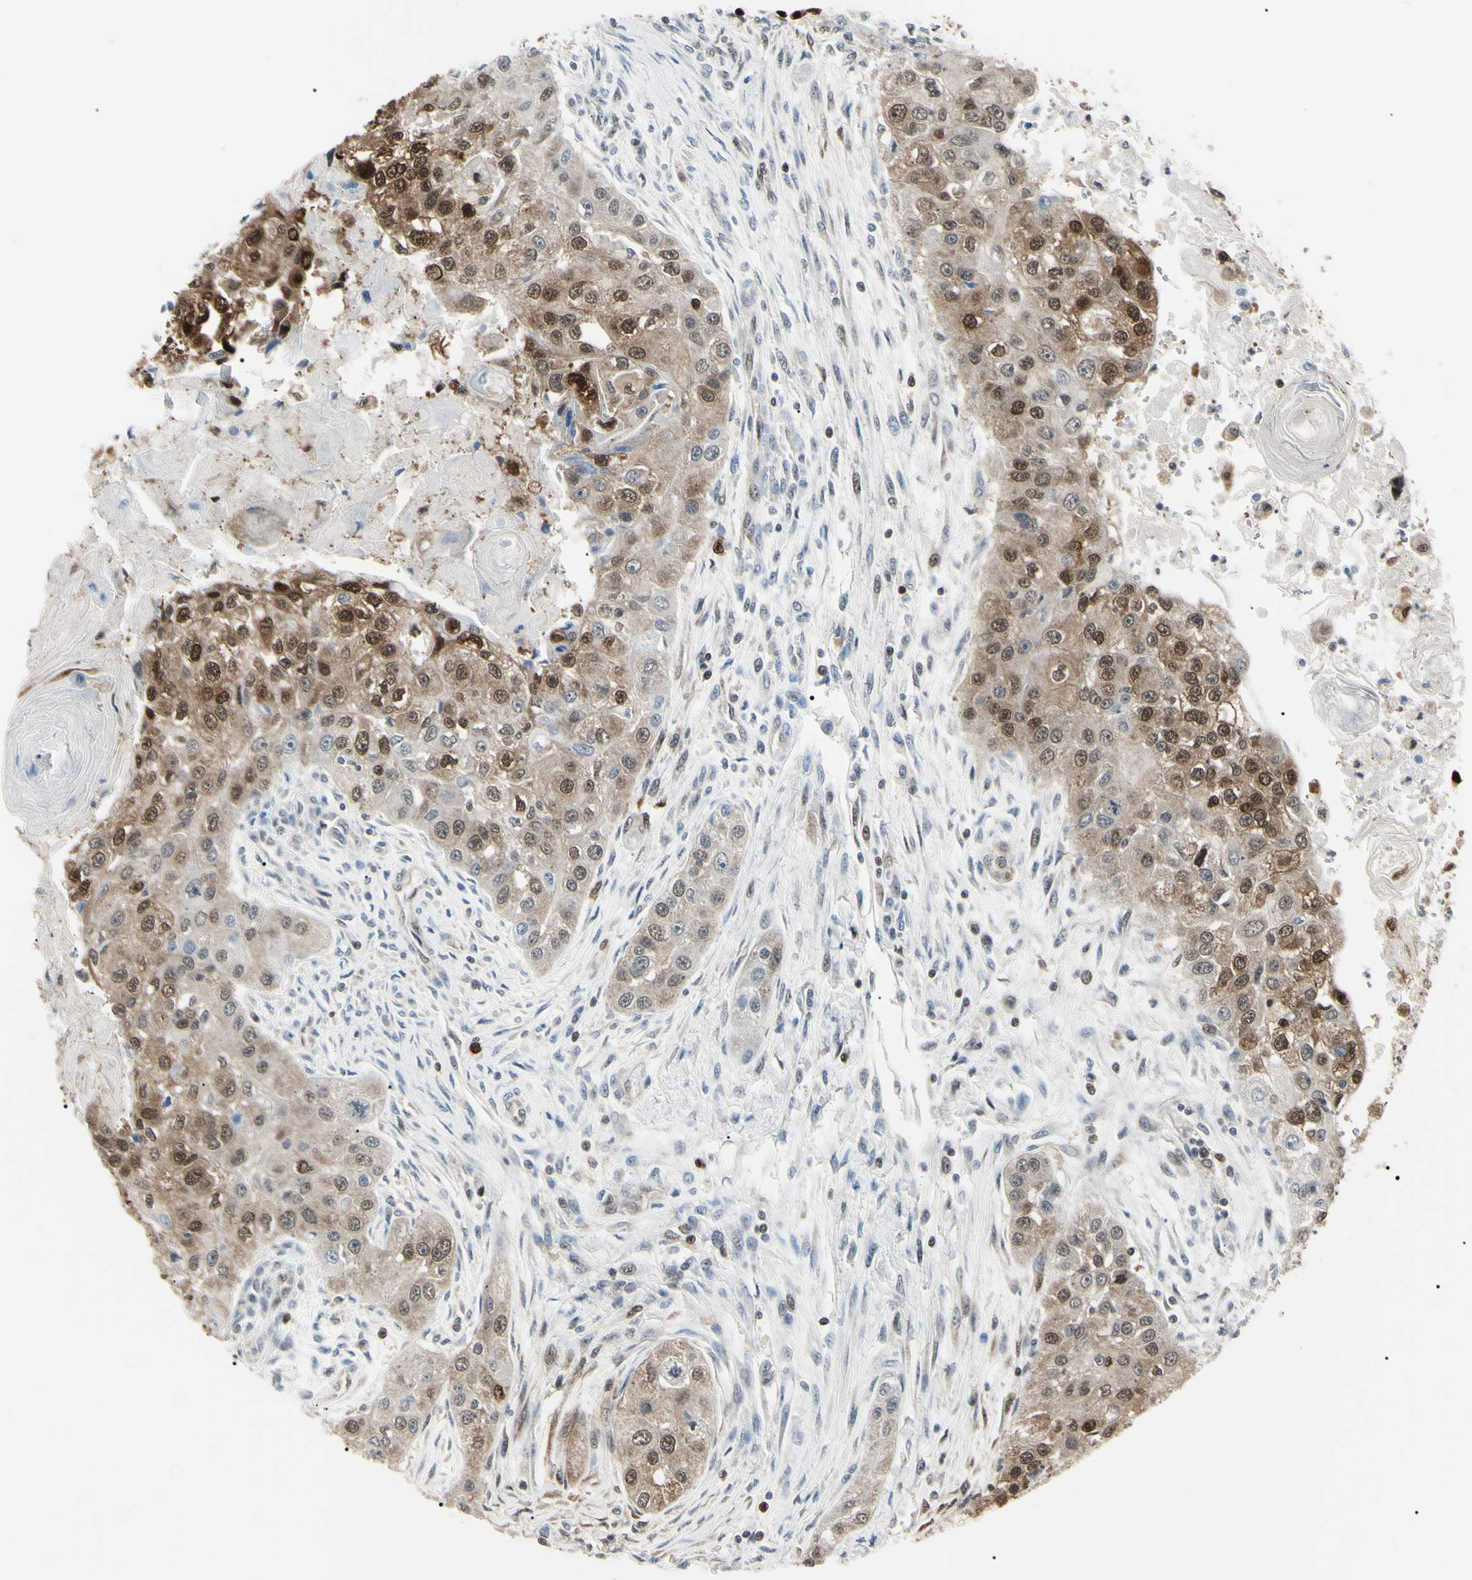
{"staining": {"intensity": "moderate", "quantity": ">75%", "location": "cytoplasmic/membranous,nuclear"}, "tissue": "head and neck cancer", "cell_type": "Tumor cells", "image_type": "cancer", "snomed": [{"axis": "morphology", "description": "Normal tissue, NOS"}, {"axis": "morphology", "description": "Squamous cell carcinoma, NOS"}, {"axis": "topography", "description": "Skeletal muscle"}, {"axis": "topography", "description": "Head-Neck"}], "caption": "Immunohistochemical staining of head and neck cancer (squamous cell carcinoma) demonstrates medium levels of moderate cytoplasmic/membranous and nuclear positivity in approximately >75% of tumor cells.", "gene": "PGK1", "patient": {"sex": "male", "age": 51}}